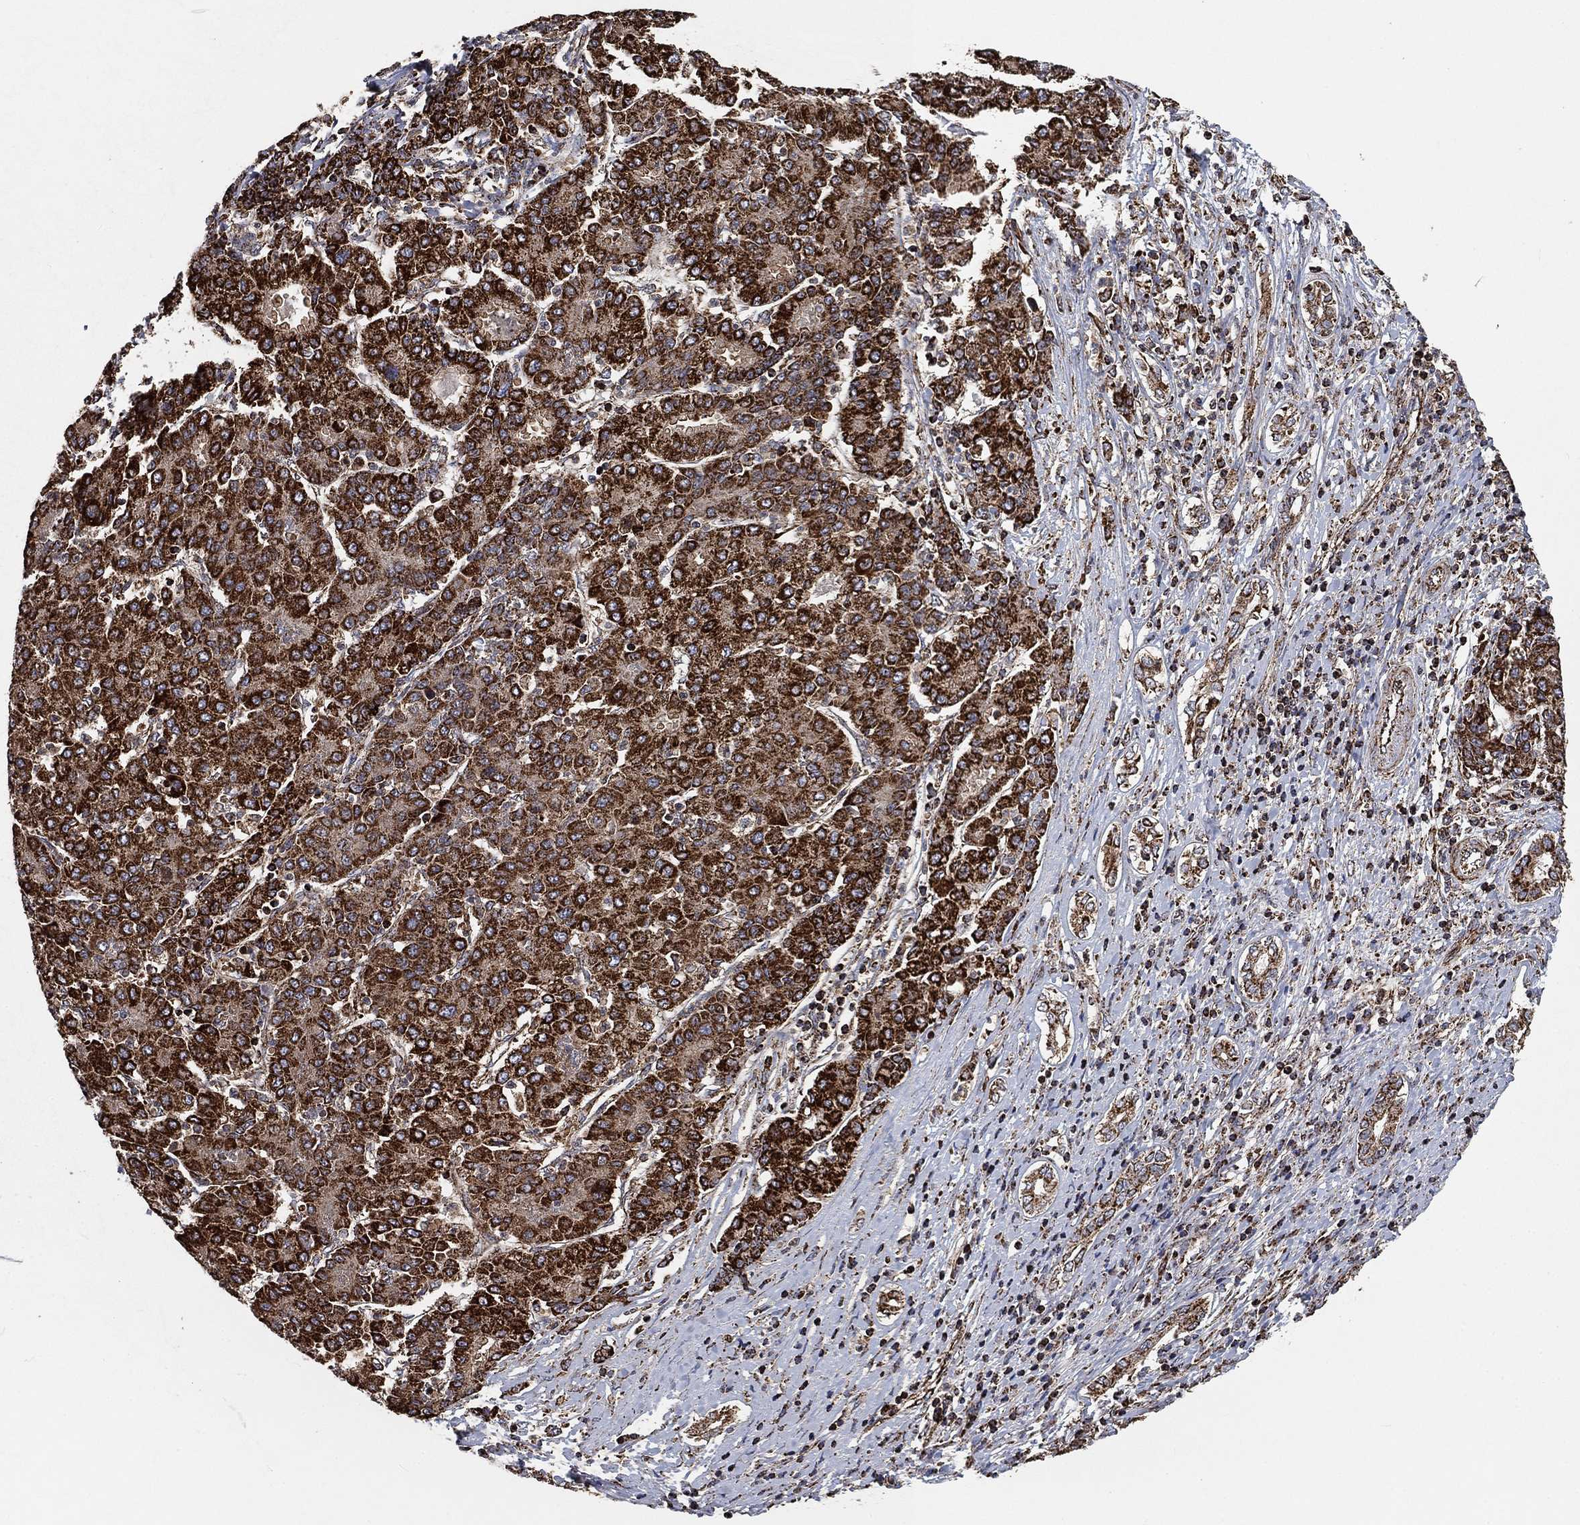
{"staining": {"intensity": "strong", "quantity": ">75%", "location": "cytoplasmic/membranous"}, "tissue": "liver cancer", "cell_type": "Tumor cells", "image_type": "cancer", "snomed": [{"axis": "morphology", "description": "Carcinoma, Hepatocellular, NOS"}, {"axis": "topography", "description": "Liver"}], "caption": "Hepatocellular carcinoma (liver) stained with DAB (3,3'-diaminobenzidine) immunohistochemistry reveals high levels of strong cytoplasmic/membranous positivity in about >75% of tumor cells.", "gene": "SLC38A7", "patient": {"sex": "male", "age": 65}}